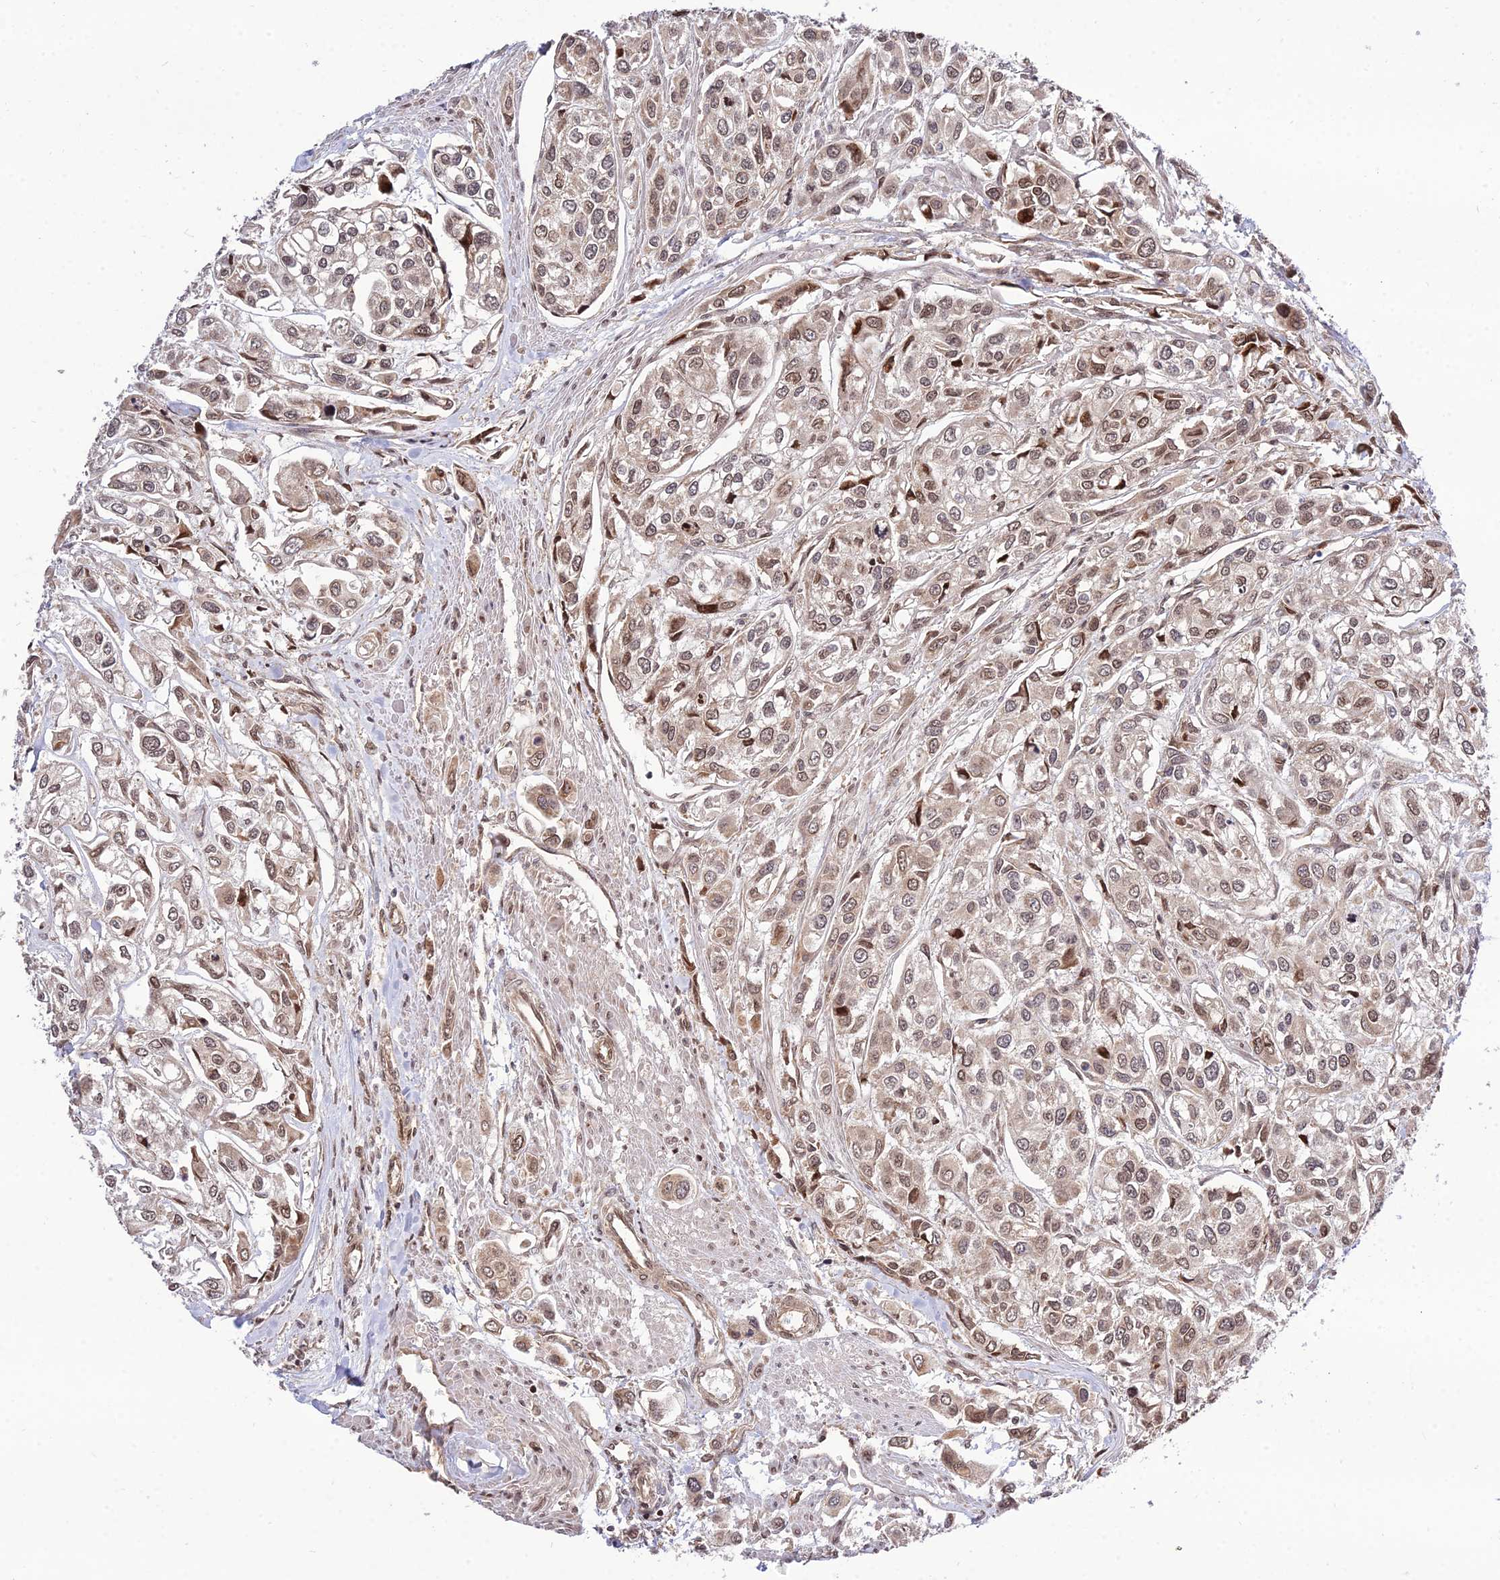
{"staining": {"intensity": "weak", "quantity": "25%-75%", "location": "cytoplasmic/membranous,nuclear"}, "tissue": "urothelial cancer", "cell_type": "Tumor cells", "image_type": "cancer", "snomed": [{"axis": "morphology", "description": "Urothelial carcinoma, High grade"}, {"axis": "topography", "description": "Urinary bladder"}], "caption": "A photomicrograph of human urothelial cancer stained for a protein exhibits weak cytoplasmic/membranous and nuclear brown staining in tumor cells.", "gene": "SMG6", "patient": {"sex": "male", "age": 67}}